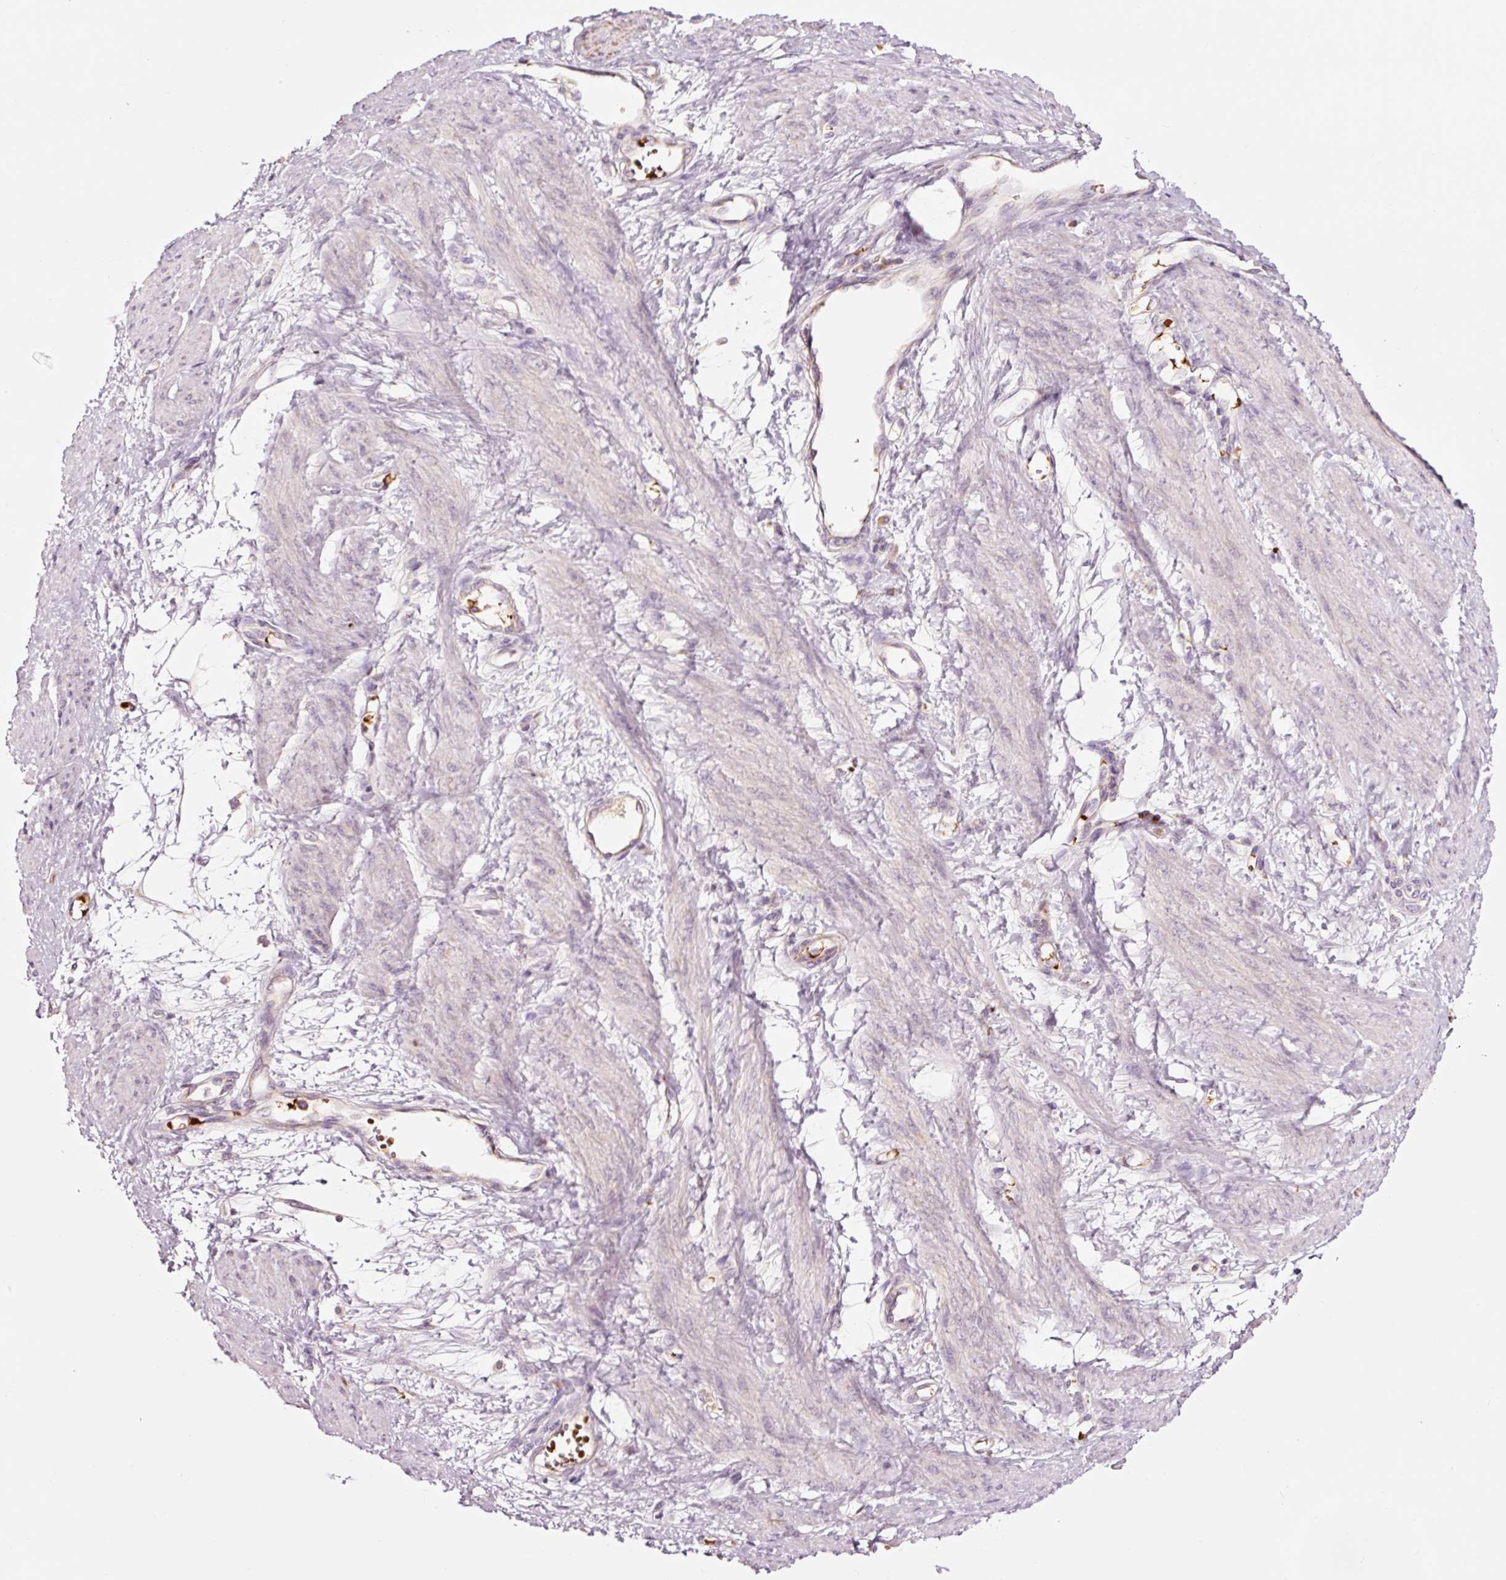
{"staining": {"intensity": "negative", "quantity": "none", "location": "none"}, "tissue": "smooth muscle", "cell_type": "Smooth muscle cells", "image_type": "normal", "snomed": [{"axis": "morphology", "description": "Normal tissue, NOS"}, {"axis": "topography", "description": "Smooth muscle"}, {"axis": "topography", "description": "Uterus"}], "caption": "Immunohistochemistry micrograph of unremarkable human smooth muscle stained for a protein (brown), which demonstrates no staining in smooth muscle cells. (DAB (3,3'-diaminobenzidine) immunohistochemistry (IHC) with hematoxylin counter stain).", "gene": "LDHAL6B", "patient": {"sex": "female", "age": 39}}